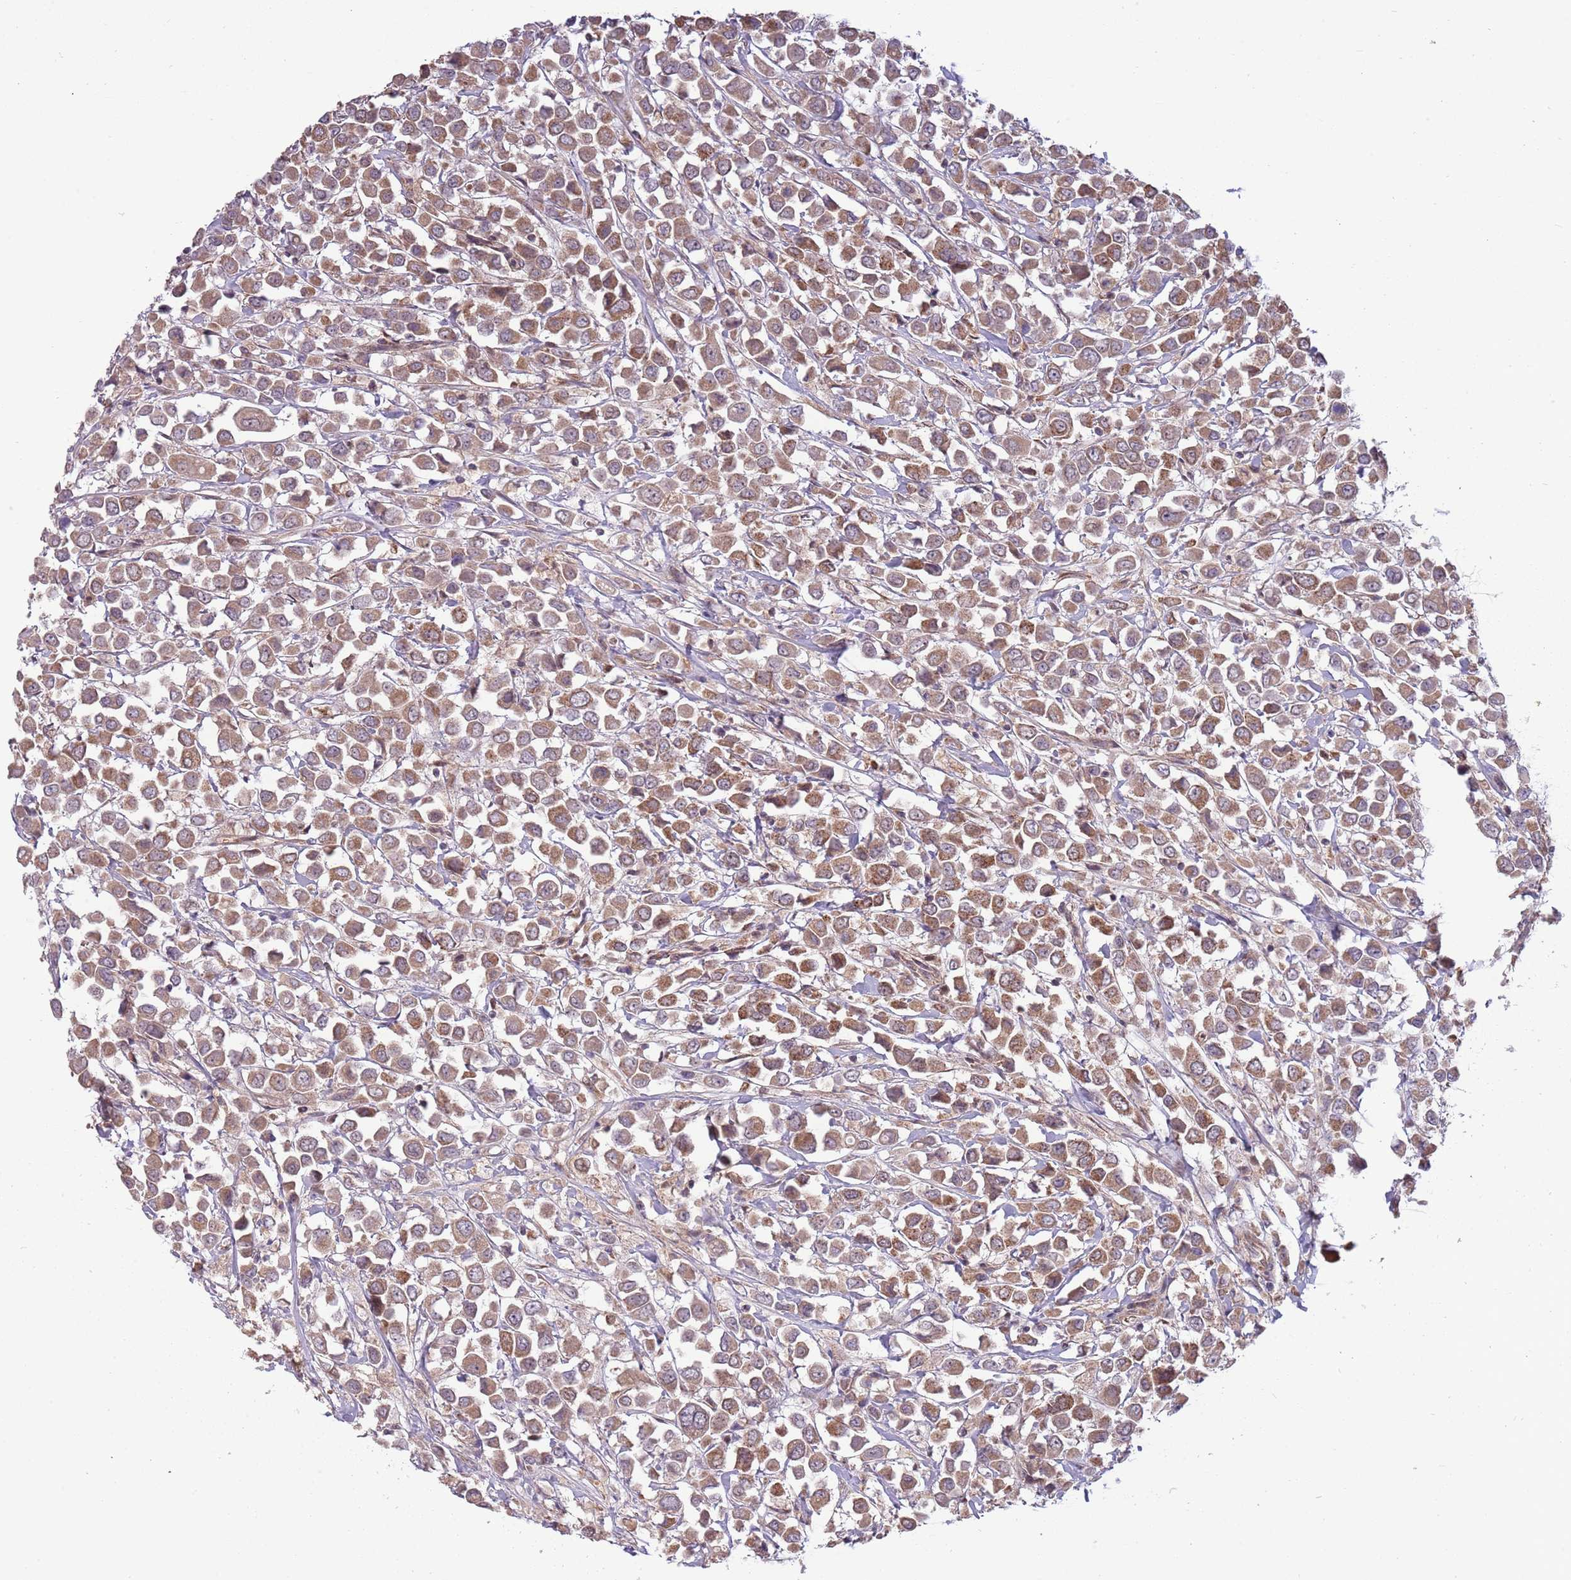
{"staining": {"intensity": "moderate", "quantity": ">75%", "location": "cytoplasmic/membranous"}, "tissue": "breast cancer", "cell_type": "Tumor cells", "image_type": "cancer", "snomed": [{"axis": "morphology", "description": "Duct carcinoma"}, {"axis": "topography", "description": "Breast"}], "caption": "Tumor cells reveal moderate cytoplasmic/membranous expression in about >75% of cells in breast intraductal carcinoma.", "gene": "RNF181", "patient": {"sex": "female", "age": 61}}